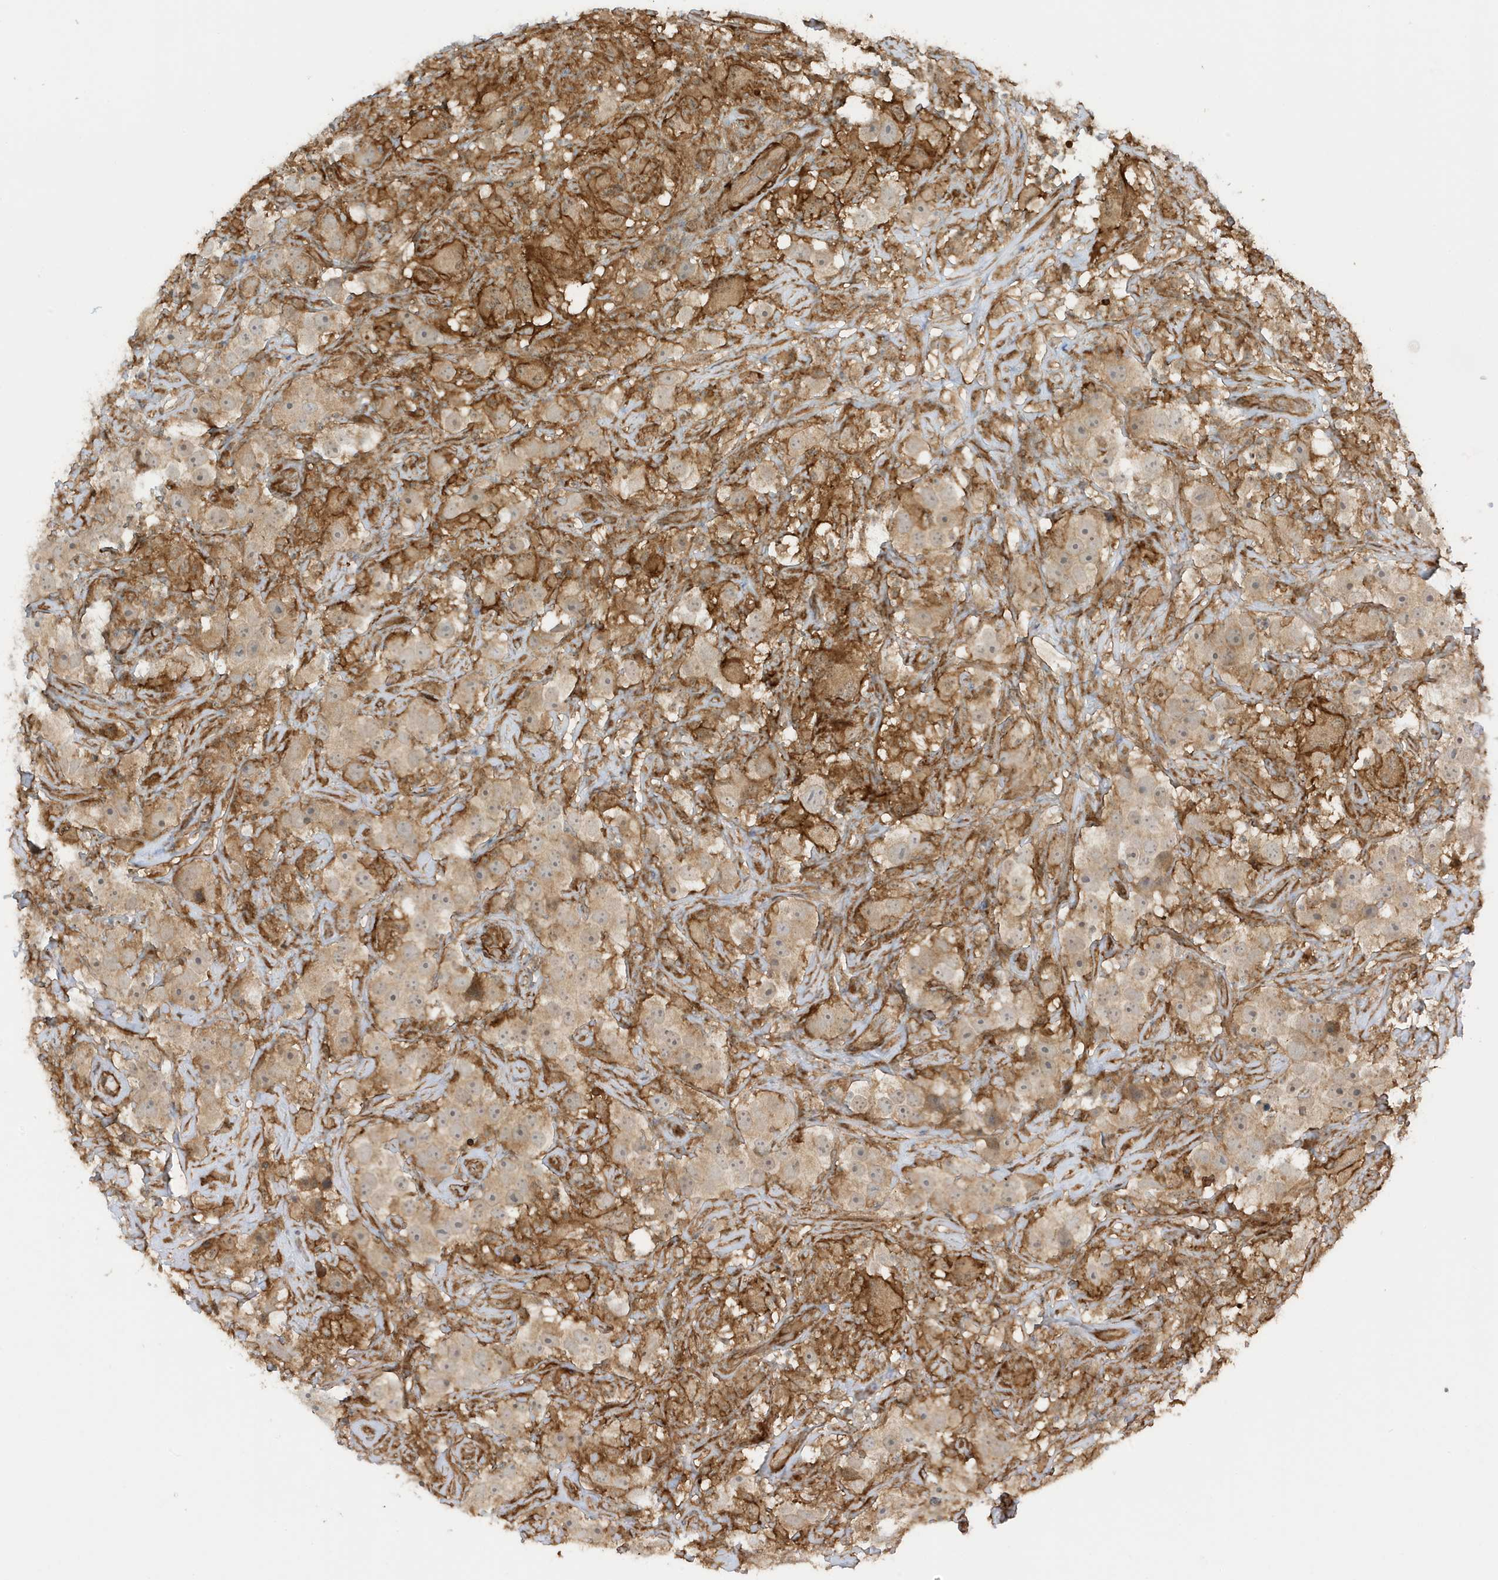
{"staining": {"intensity": "weak", "quantity": ">75%", "location": "cytoplasmic/membranous"}, "tissue": "testis cancer", "cell_type": "Tumor cells", "image_type": "cancer", "snomed": [{"axis": "morphology", "description": "Seminoma, NOS"}, {"axis": "topography", "description": "Testis"}], "caption": "Tumor cells demonstrate weak cytoplasmic/membranous staining in approximately >75% of cells in testis seminoma.", "gene": "CDC42EP3", "patient": {"sex": "male", "age": 49}}